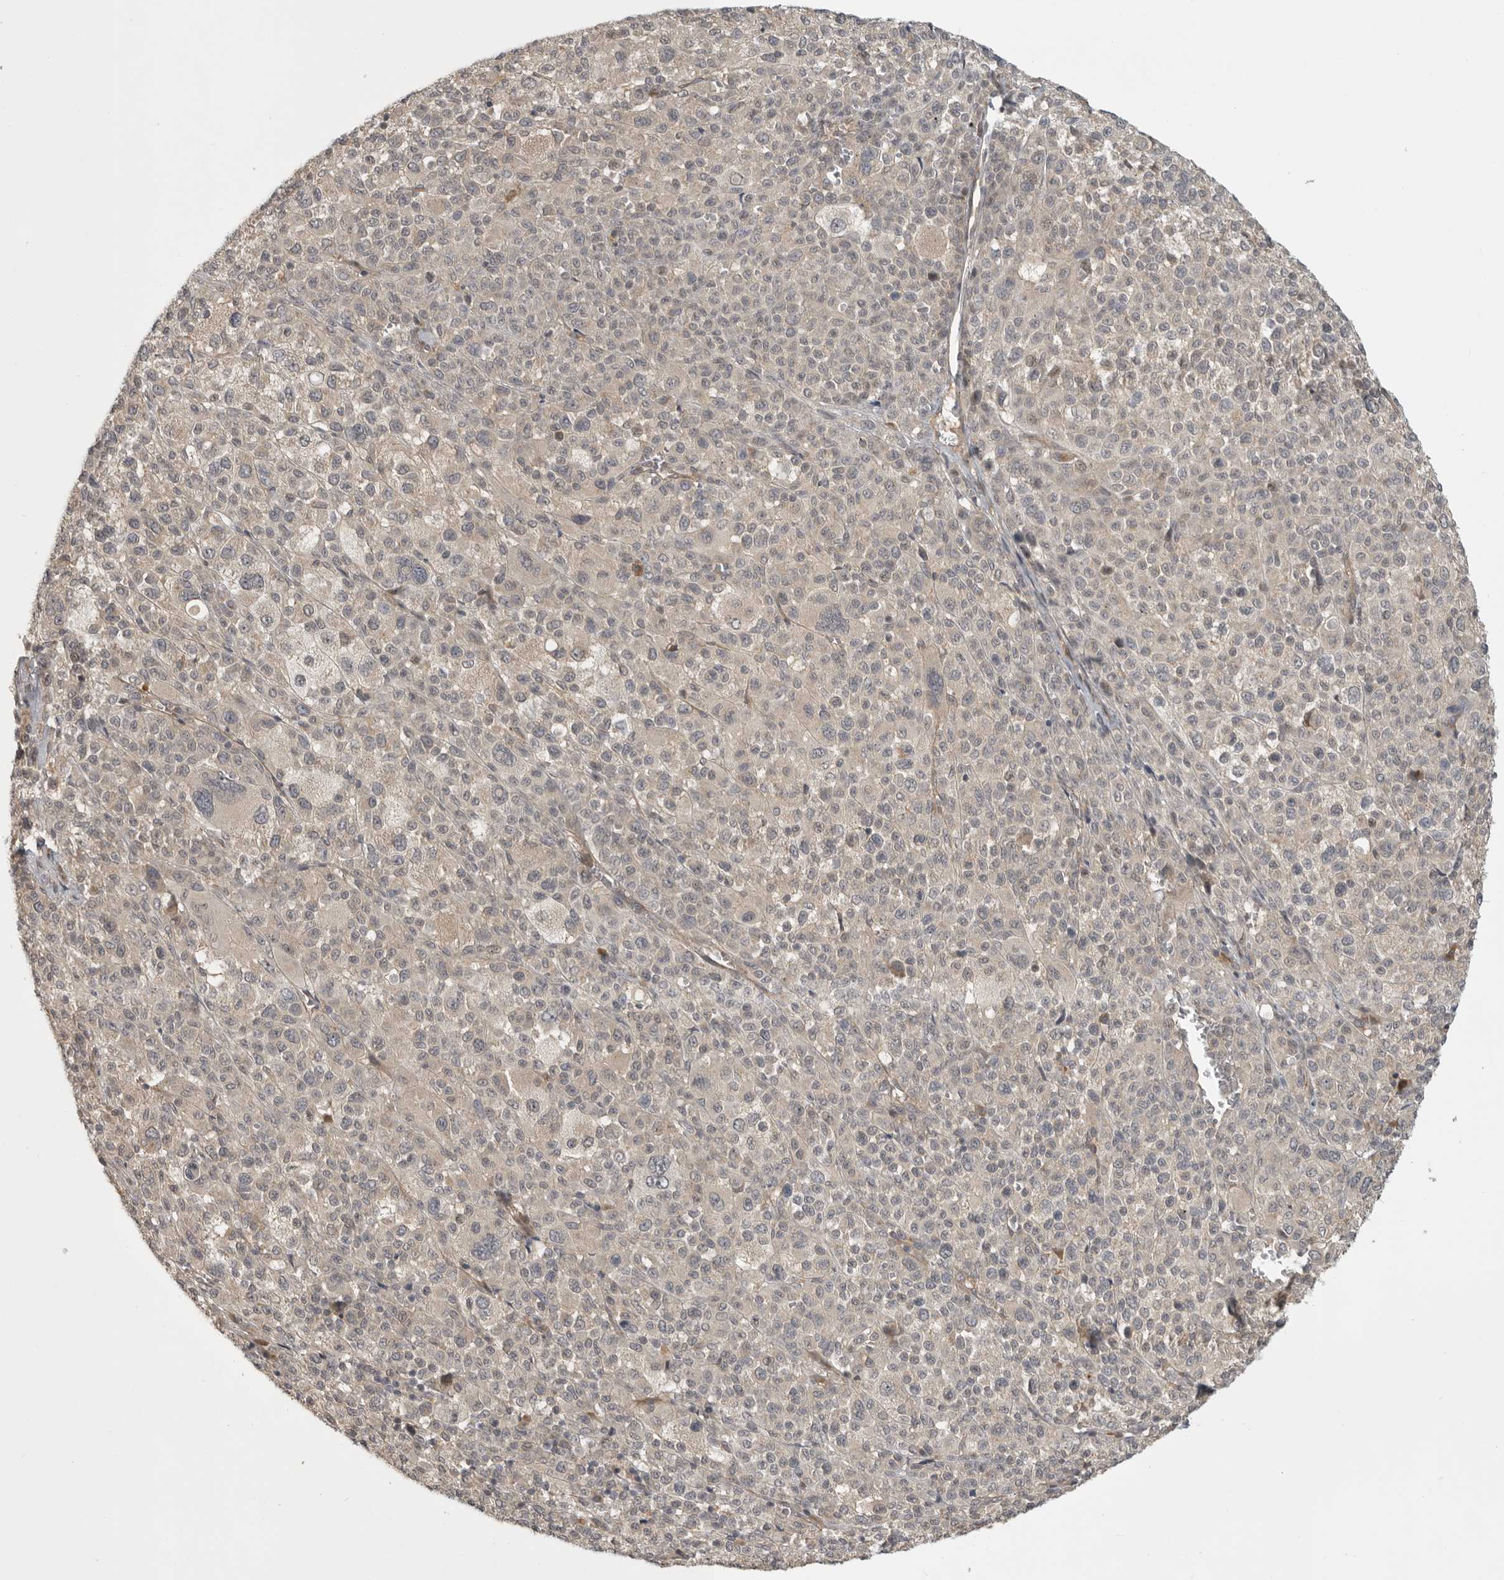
{"staining": {"intensity": "negative", "quantity": "none", "location": "none"}, "tissue": "melanoma", "cell_type": "Tumor cells", "image_type": "cancer", "snomed": [{"axis": "morphology", "description": "Malignant melanoma, Metastatic site"}, {"axis": "topography", "description": "Skin"}], "caption": "Protein analysis of malignant melanoma (metastatic site) shows no significant positivity in tumor cells.", "gene": "CUEDC1", "patient": {"sex": "female", "age": 74}}